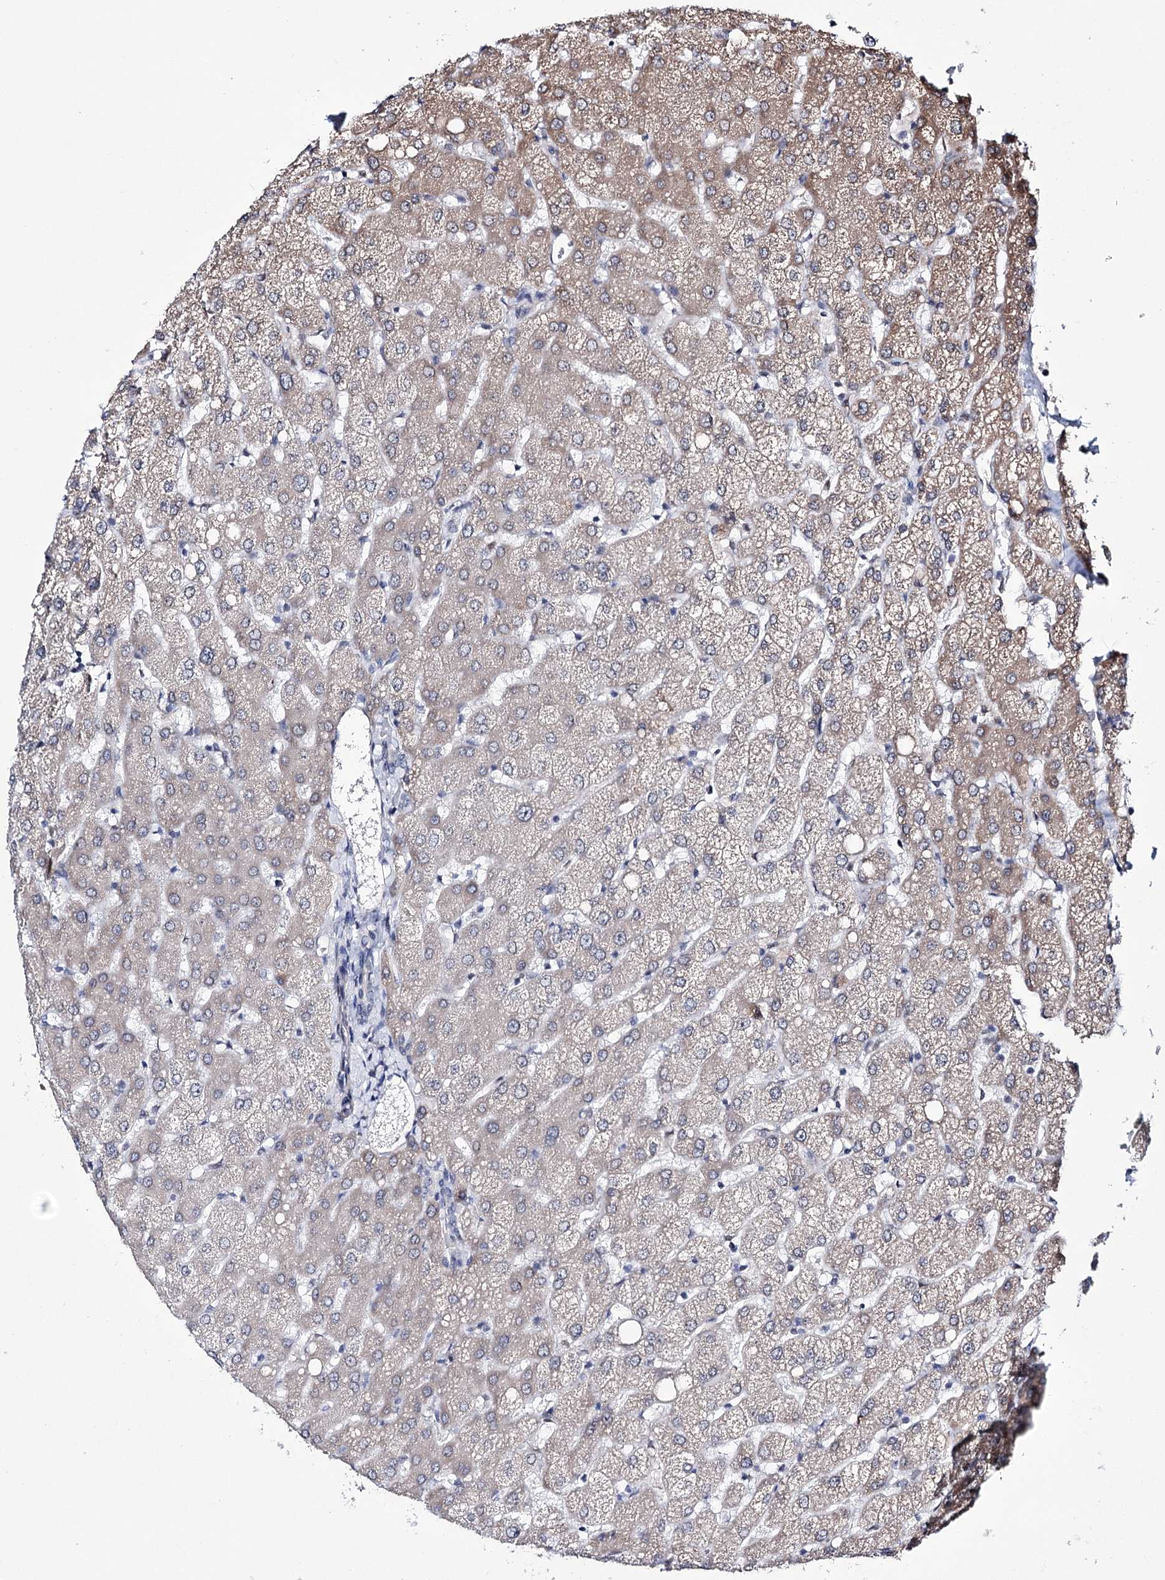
{"staining": {"intensity": "negative", "quantity": "none", "location": "none"}, "tissue": "liver", "cell_type": "Cholangiocytes", "image_type": "normal", "snomed": [{"axis": "morphology", "description": "Normal tissue, NOS"}, {"axis": "topography", "description": "Liver"}], "caption": "Immunohistochemistry (IHC) photomicrograph of unremarkable human liver stained for a protein (brown), which demonstrates no expression in cholangiocytes.", "gene": "PPRC1", "patient": {"sex": "female", "age": 54}}